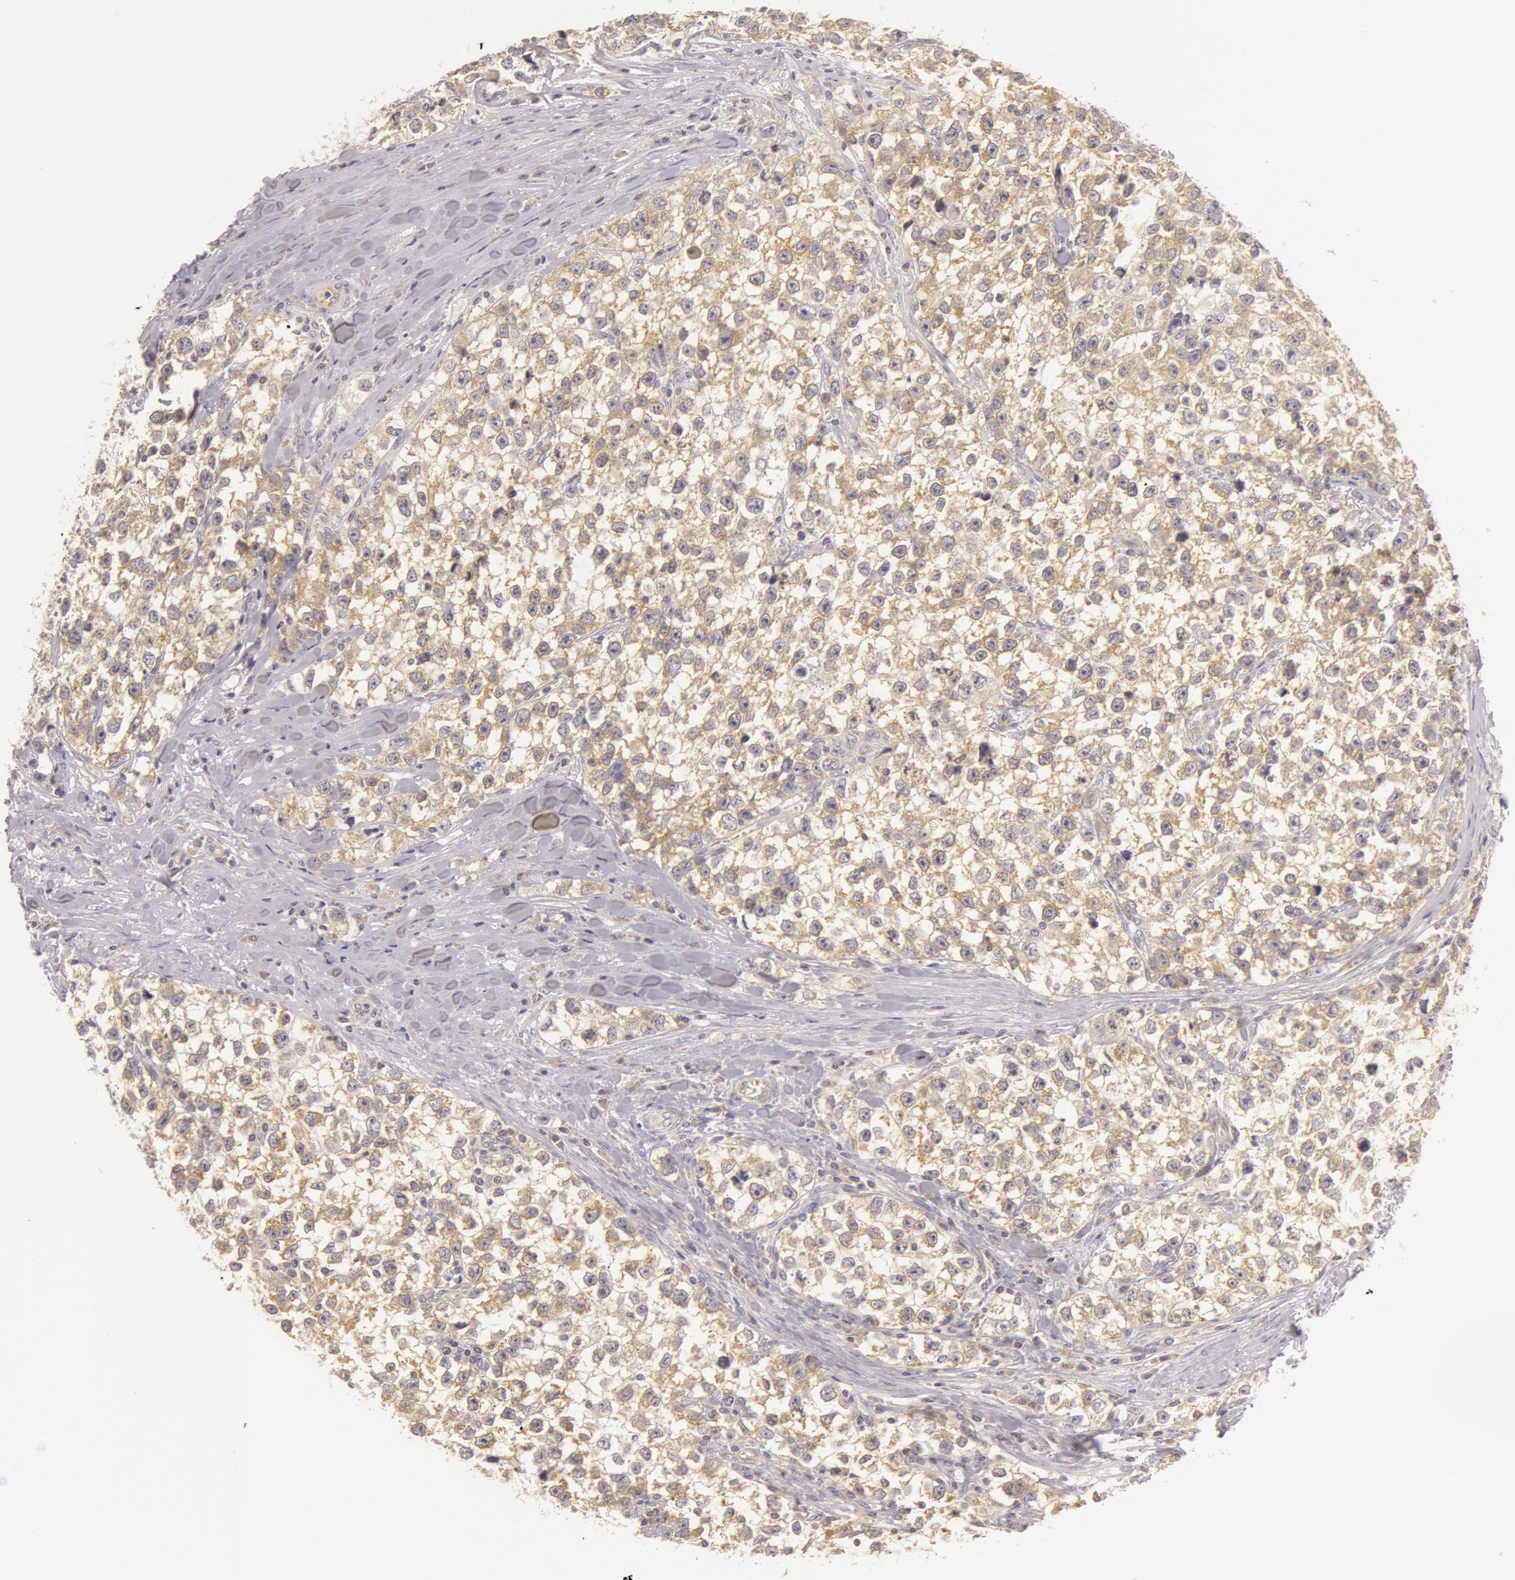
{"staining": {"intensity": "weak", "quantity": "25%-75%", "location": "cytoplasmic/membranous"}, "tissue": "testis cancer", "cell_type": "Tumor cells", "image_type": "cancer", "snomed": [{"axis": "morphology", "description": "Seminoma, NOS"}, {"axis": "morphology", "description": "Carcinoma, Embryonal, NOS"}, {"axis": "topography", "description": "Testis"}], "caption": "A low amount of weak cytoplasmic/membranous staining is seen in about 25%-75% of tumor cells in seminoma (testis) tissue.", "gene": "RALGAPA1", "patient": {"sex": "male", "age": 30}}